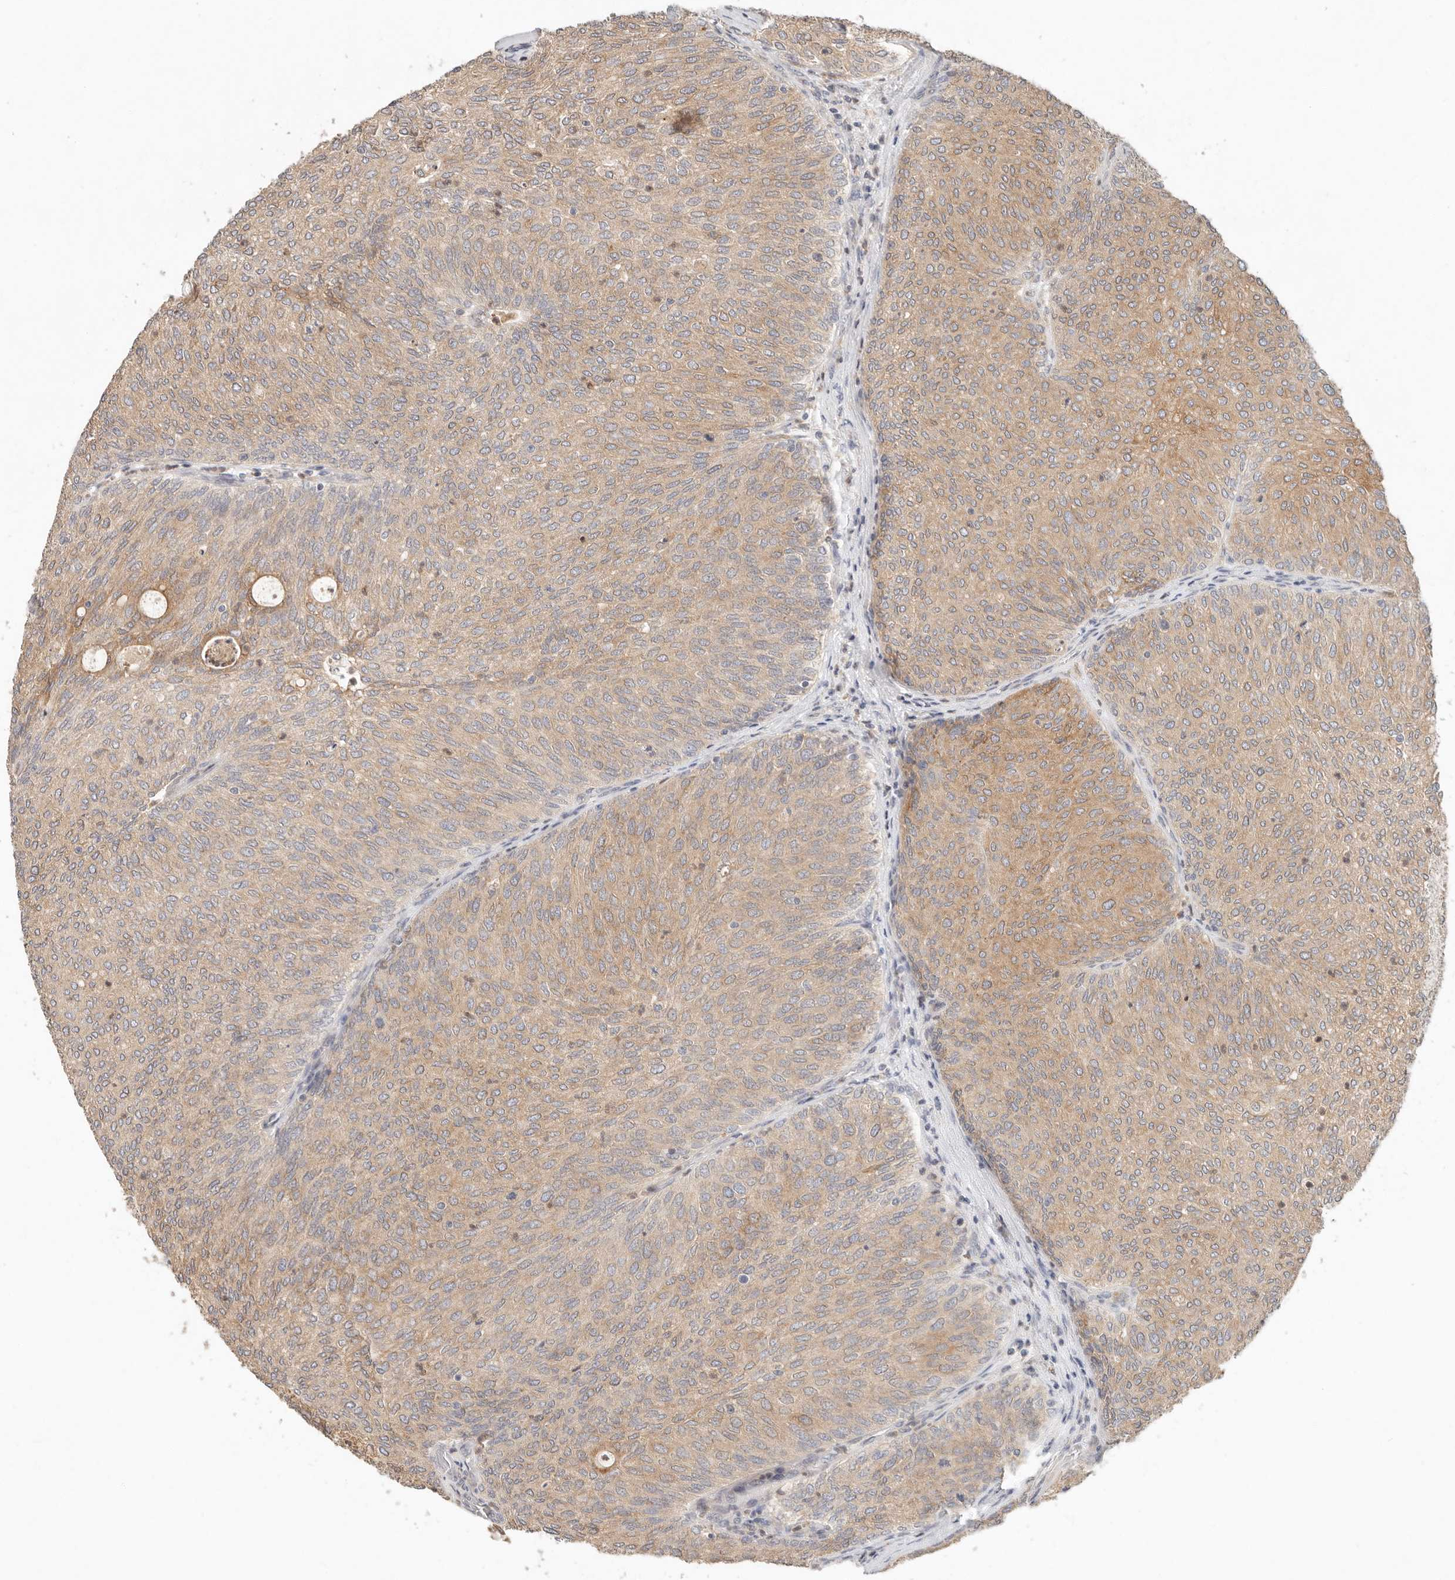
{"staining": {"intensity": "moderate", "quantity": ">75%", "location": "cytoplasmic/membranous"}, "tissue": "urothelial cancer", "cell_type": "Tumor cells", "image_type": "cancer", "snomed": [{"axis": "morphology", "description": "Urothelial carcinoma, Low grade"}, {"axis": "topography", "description": "Urinary bladder"}], "caption": "This is a histology image of immunohistochemistry (IHC) staining of low-grade urothelial carcinoma, which shows moderate expression in the cytoplasmic/membranous of tumor cells.", "gene": "ARHGEF10L", "patient": {"sex": "female", "age": 79}}